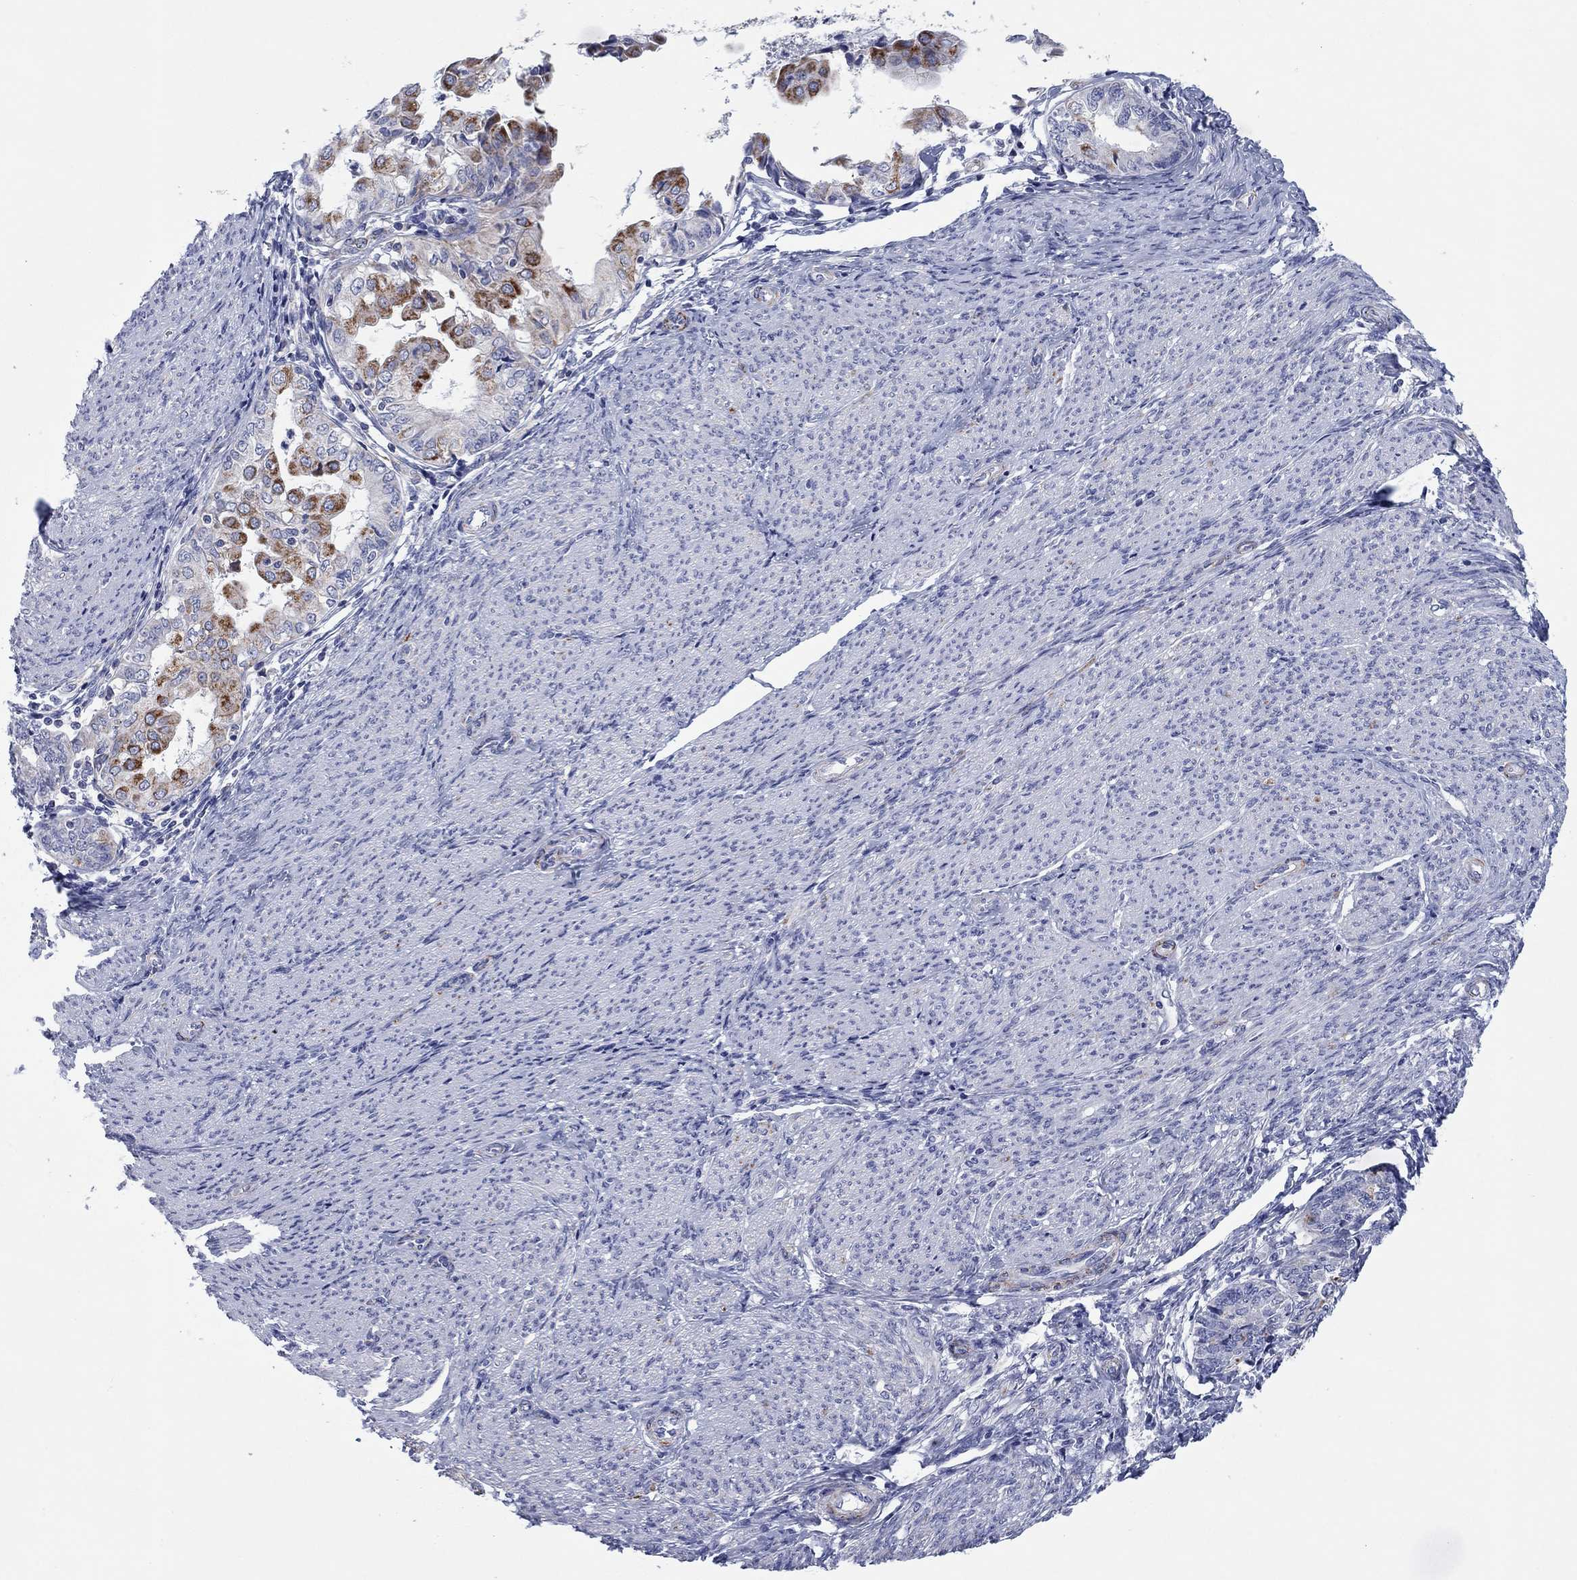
{"staining": {"intensity": "strong", "quantity": "25%-75%", "location": "cytoplasmic/membranous"}, "tissue": "endometrial cancer", "cell_type": "Tumor cells", "image_type": "cancer", "snomed": [{"axis": "morphology", "description": "Adenocarcinoma, NOS"}, {"axis": "topography", "description": "Endometrium"}], "caption": "This micrograph exhibits immunohistochemistry (IHC) staining of endometrial cancer (adenocarcinoma), with high strong cytoplasmic/membranous staining in about 25%-75% of tumor cells.", "gene": "MGST3", "patient": {"sex": "female", "age": 68}}